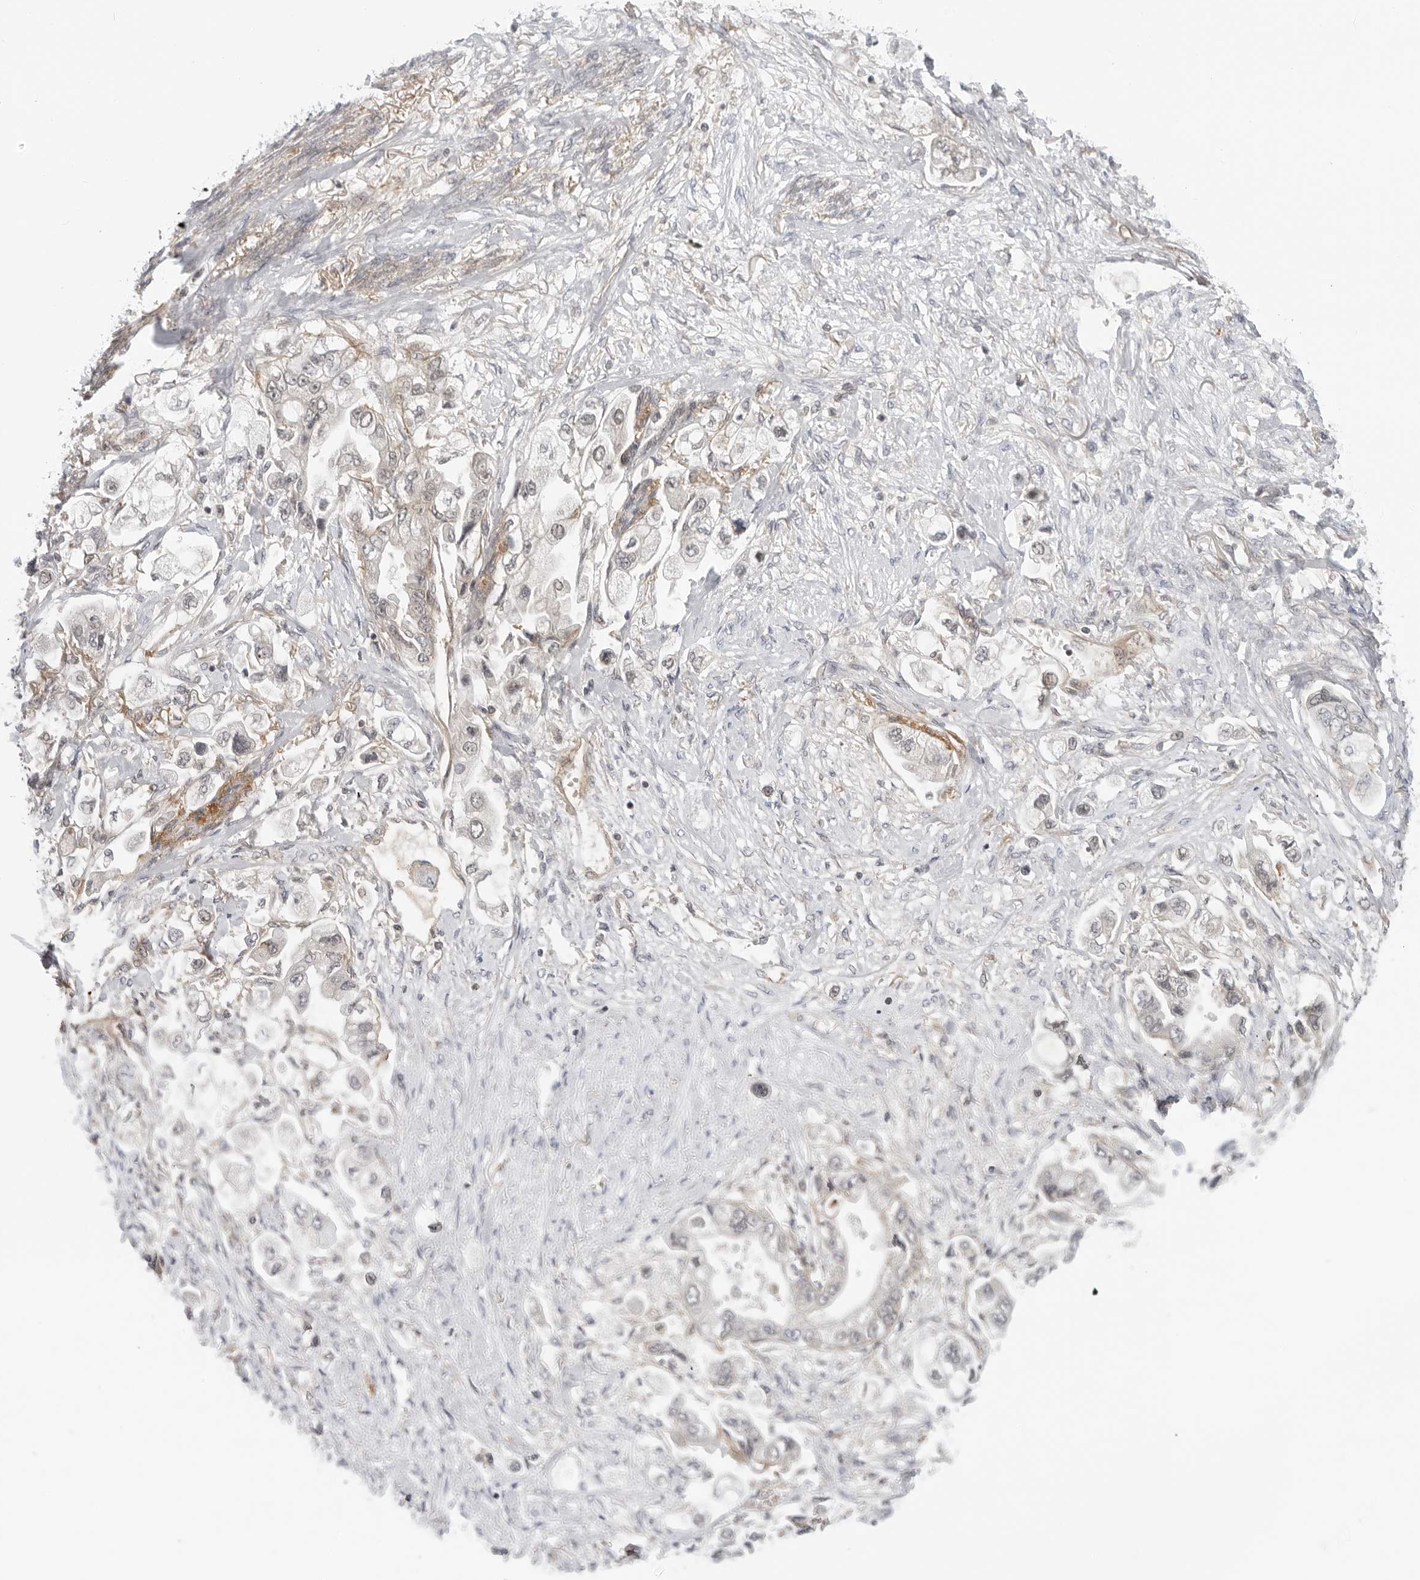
{"staining": {"intensity": "negative", "quantity": "none", "location": "none"}, "tissue": "stomach cancer", "cell_type": "Tumor cells", "image_type": "cancer", "snomed": [{"axis": "morphology", "description": "Adenocarcinoma, NOS"}, {"axis": "topography", "description": "Stomach"}], "caption": "Micrograph shows no protein expression in tumor cells of stomach adenocarcinoma tissue. Nuclei are stained in blue.", "gene": "SUGCT", "patient": {"sex": "male", "age": 62}}